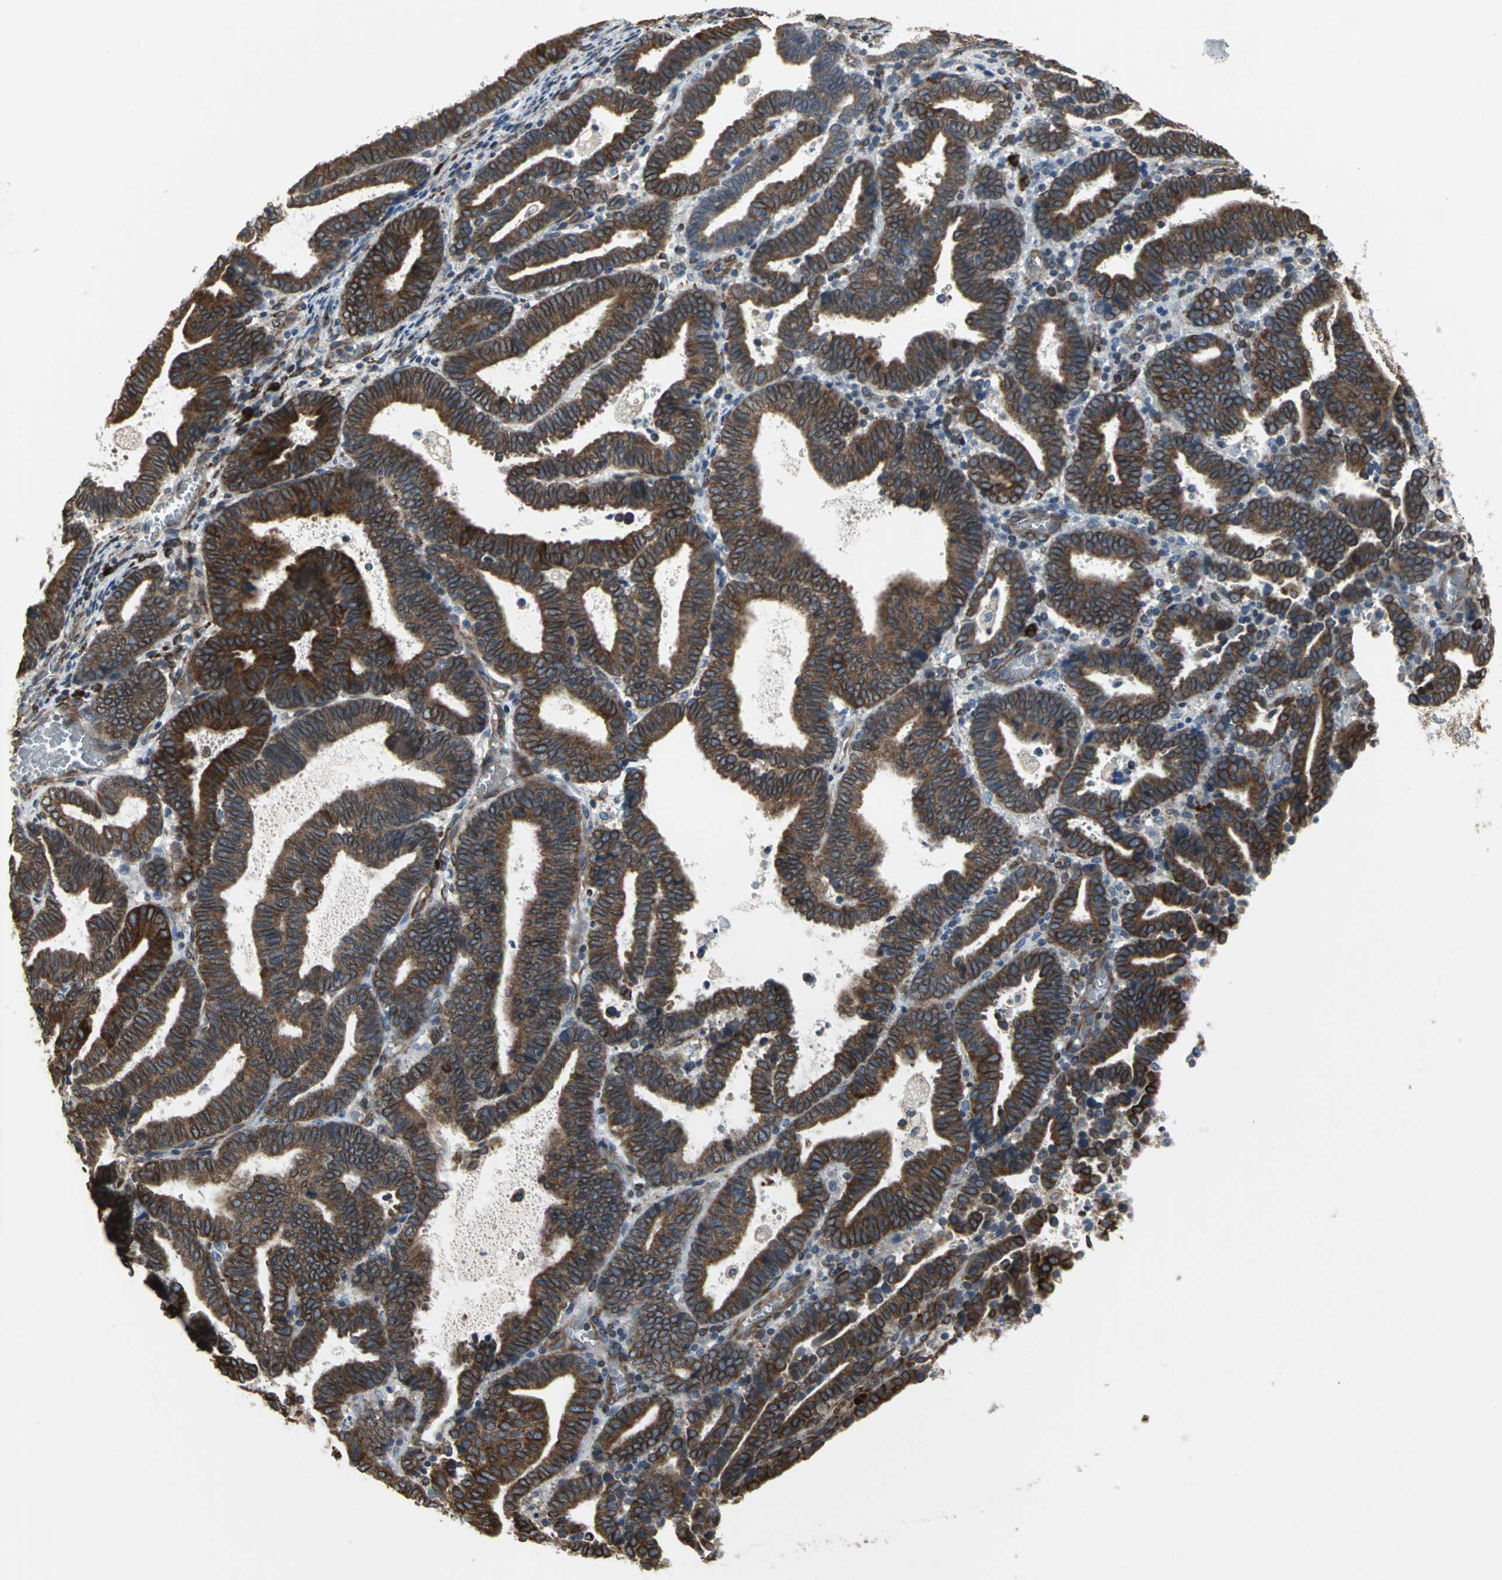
{"staining": {"intensity": "strong", "quantity": ">75%", "location": "cytoplasmic/membranous"}, "tissue": "endometrial cancer", "cell_type": "Tumor cells", "image_type": "cancer", "snomed": [{"axis": "morphology", "description": "Adenocarcinoma, NOS"}, {"axis": "topography", "description": "Uterus"}], "caption": "Endometrial cancer (adenocarcinoma) stained with a protein marker shows strong staining in tumor cells.", "gene": "SYVN1", "patient": {"sex": "female", "age": 83}}